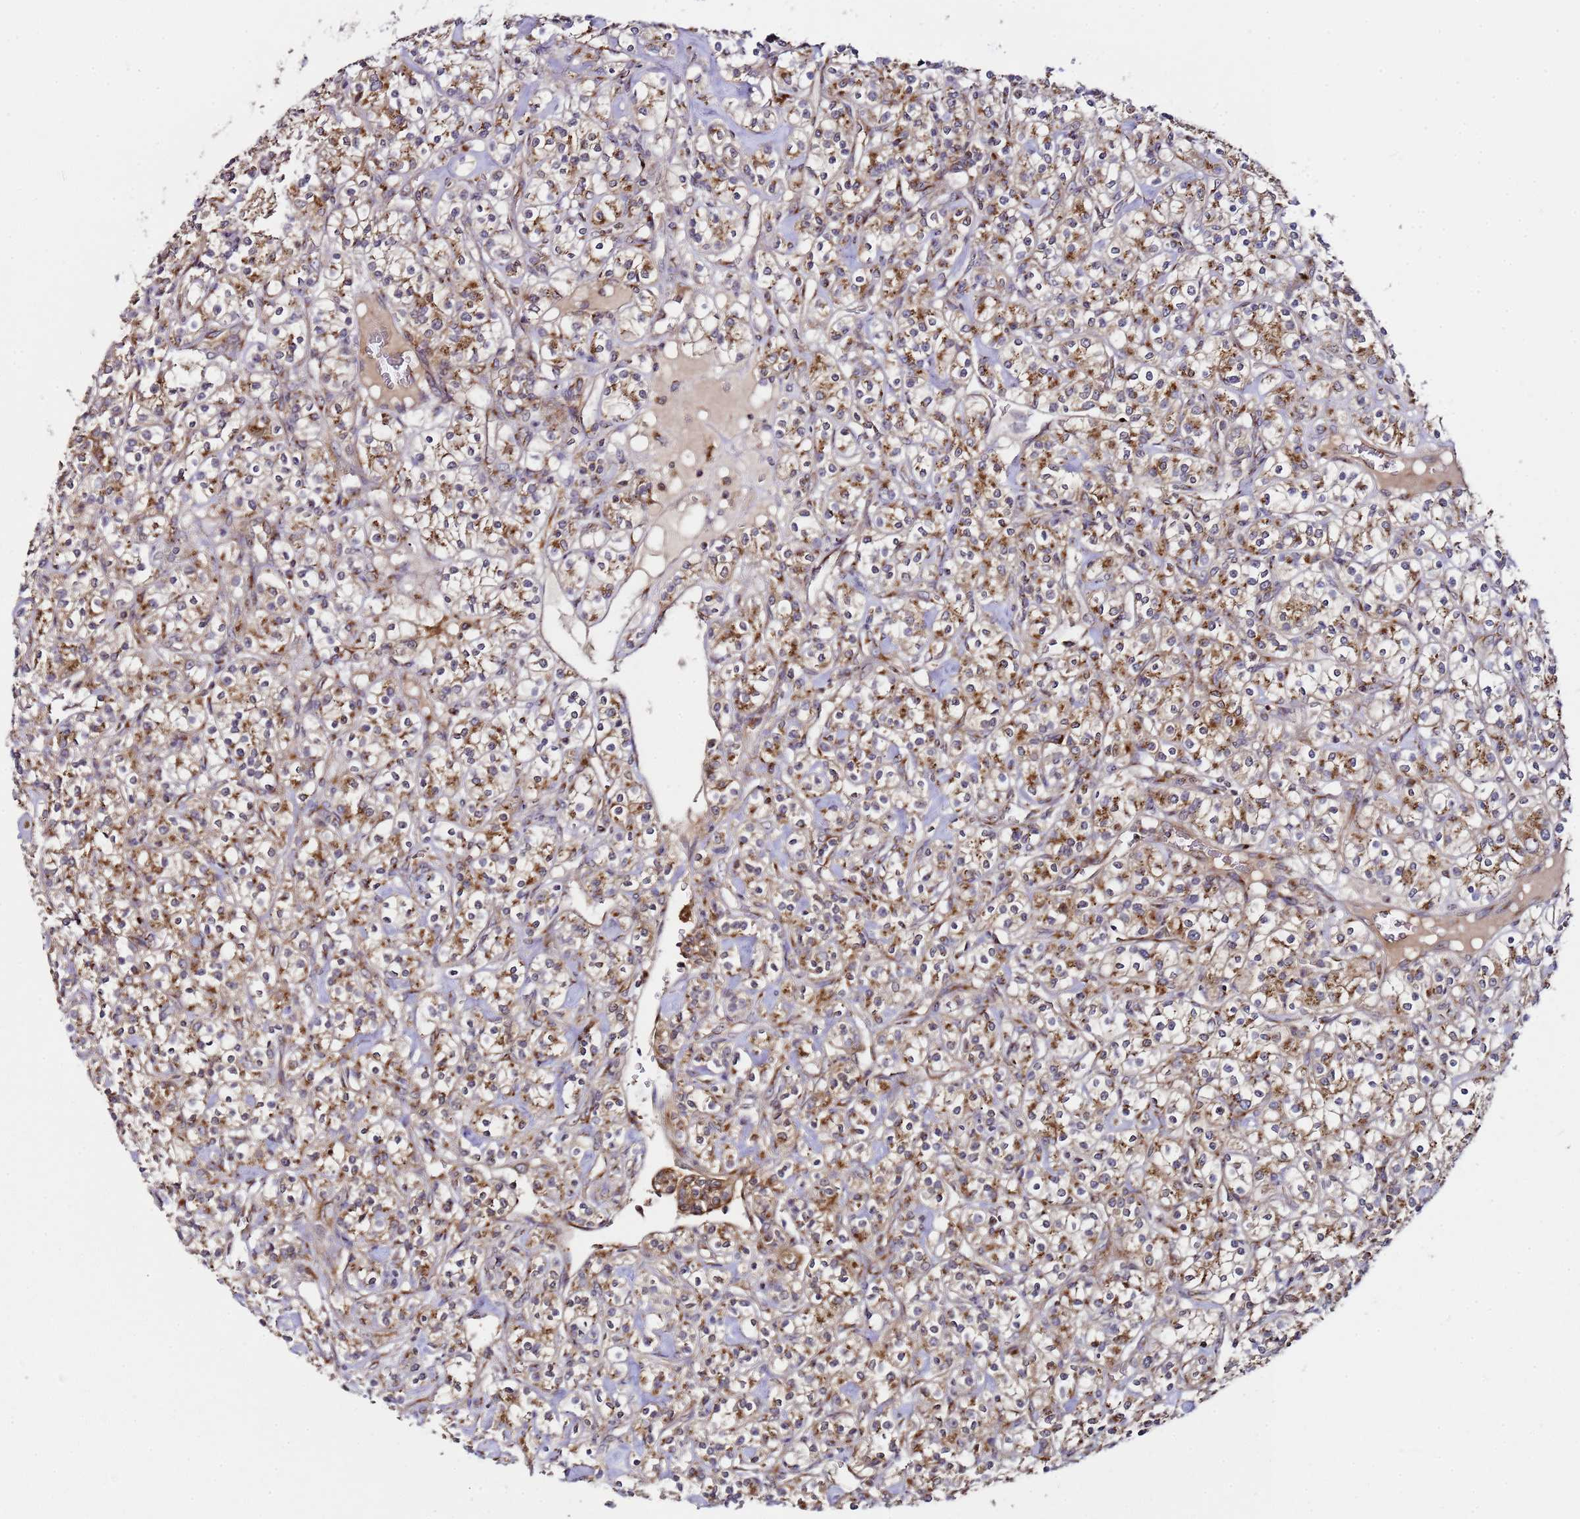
{"staining": {"intensity": "moderate", "quantity": ">75%", "location": "cytoplasmic/membranous"}, "tissue": "renal cancer", "cell_type": "Tumor cells", "image_type": "cancer", "snomed": [{"axis": "morphology", "description": "Adenocarcinoma, NOS"}, {"axis": "topography", "description": "Kidney"}], "caption": "A high-resolution photomicrograph shows IHC staining of renal adenocarcinoma, which exhibits moderate cytoplasmic/membranous positivity in about >75% of tumor cells.", "gene": "MRPL49", "patient": {"sex": "male", "age": 77}}